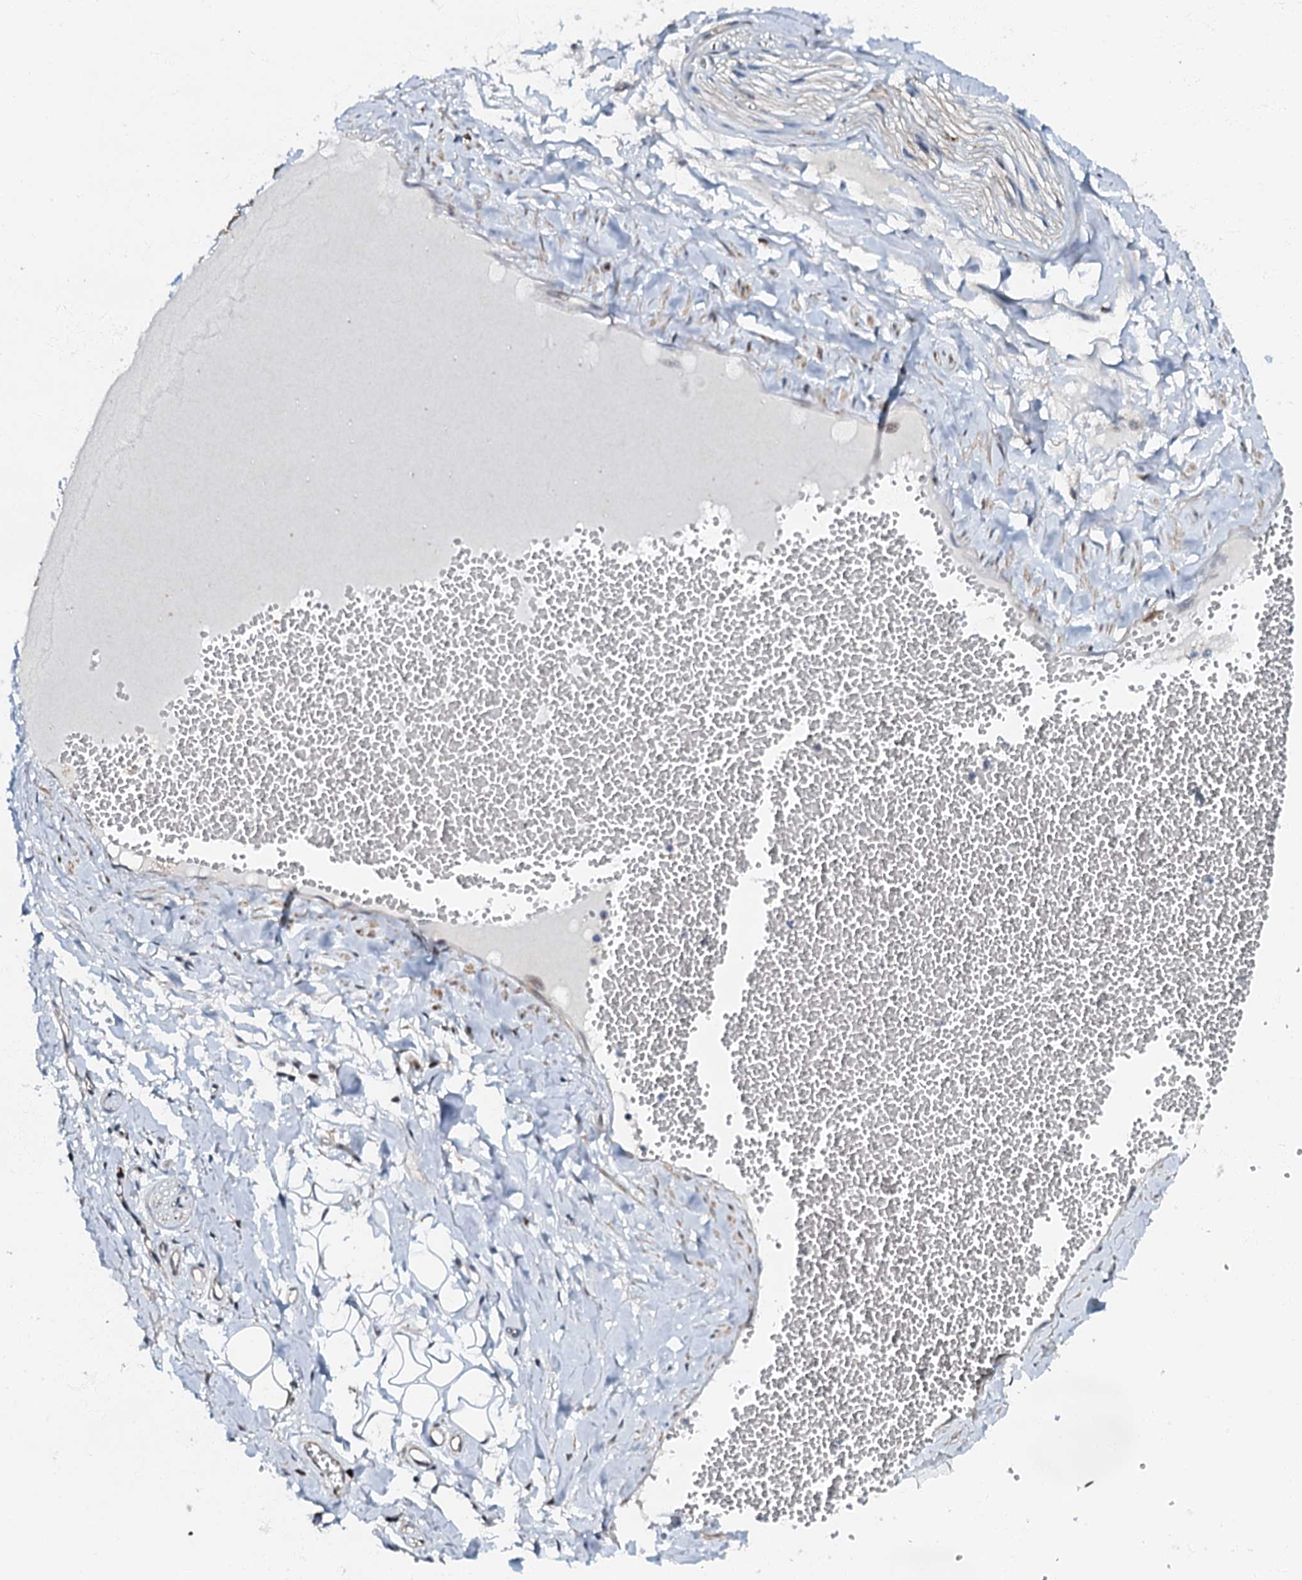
{"staining": {"intensity": "negative", "quantity": "none", "location": "none"}, "tissue": "adipose tissue", "cell_type": "Adipocytes", "image_type": "normal", "snomed": [{"axis": "morphology", "description": "Normal tissue, NOS"}, {"axis": "morphology", "description": "Inflammation, NOS"}, {"axis": "topography", "description": "Salivary gland"}, {"axis": "topography", "description": "Peripheral nerve tissue"}], "caption": "A histopathology image of adipose tissue stained for a protein reveals no brown staining in adipocytes.", "gene": "OLAH", "patient": {"sex": "female", "age": 75}}